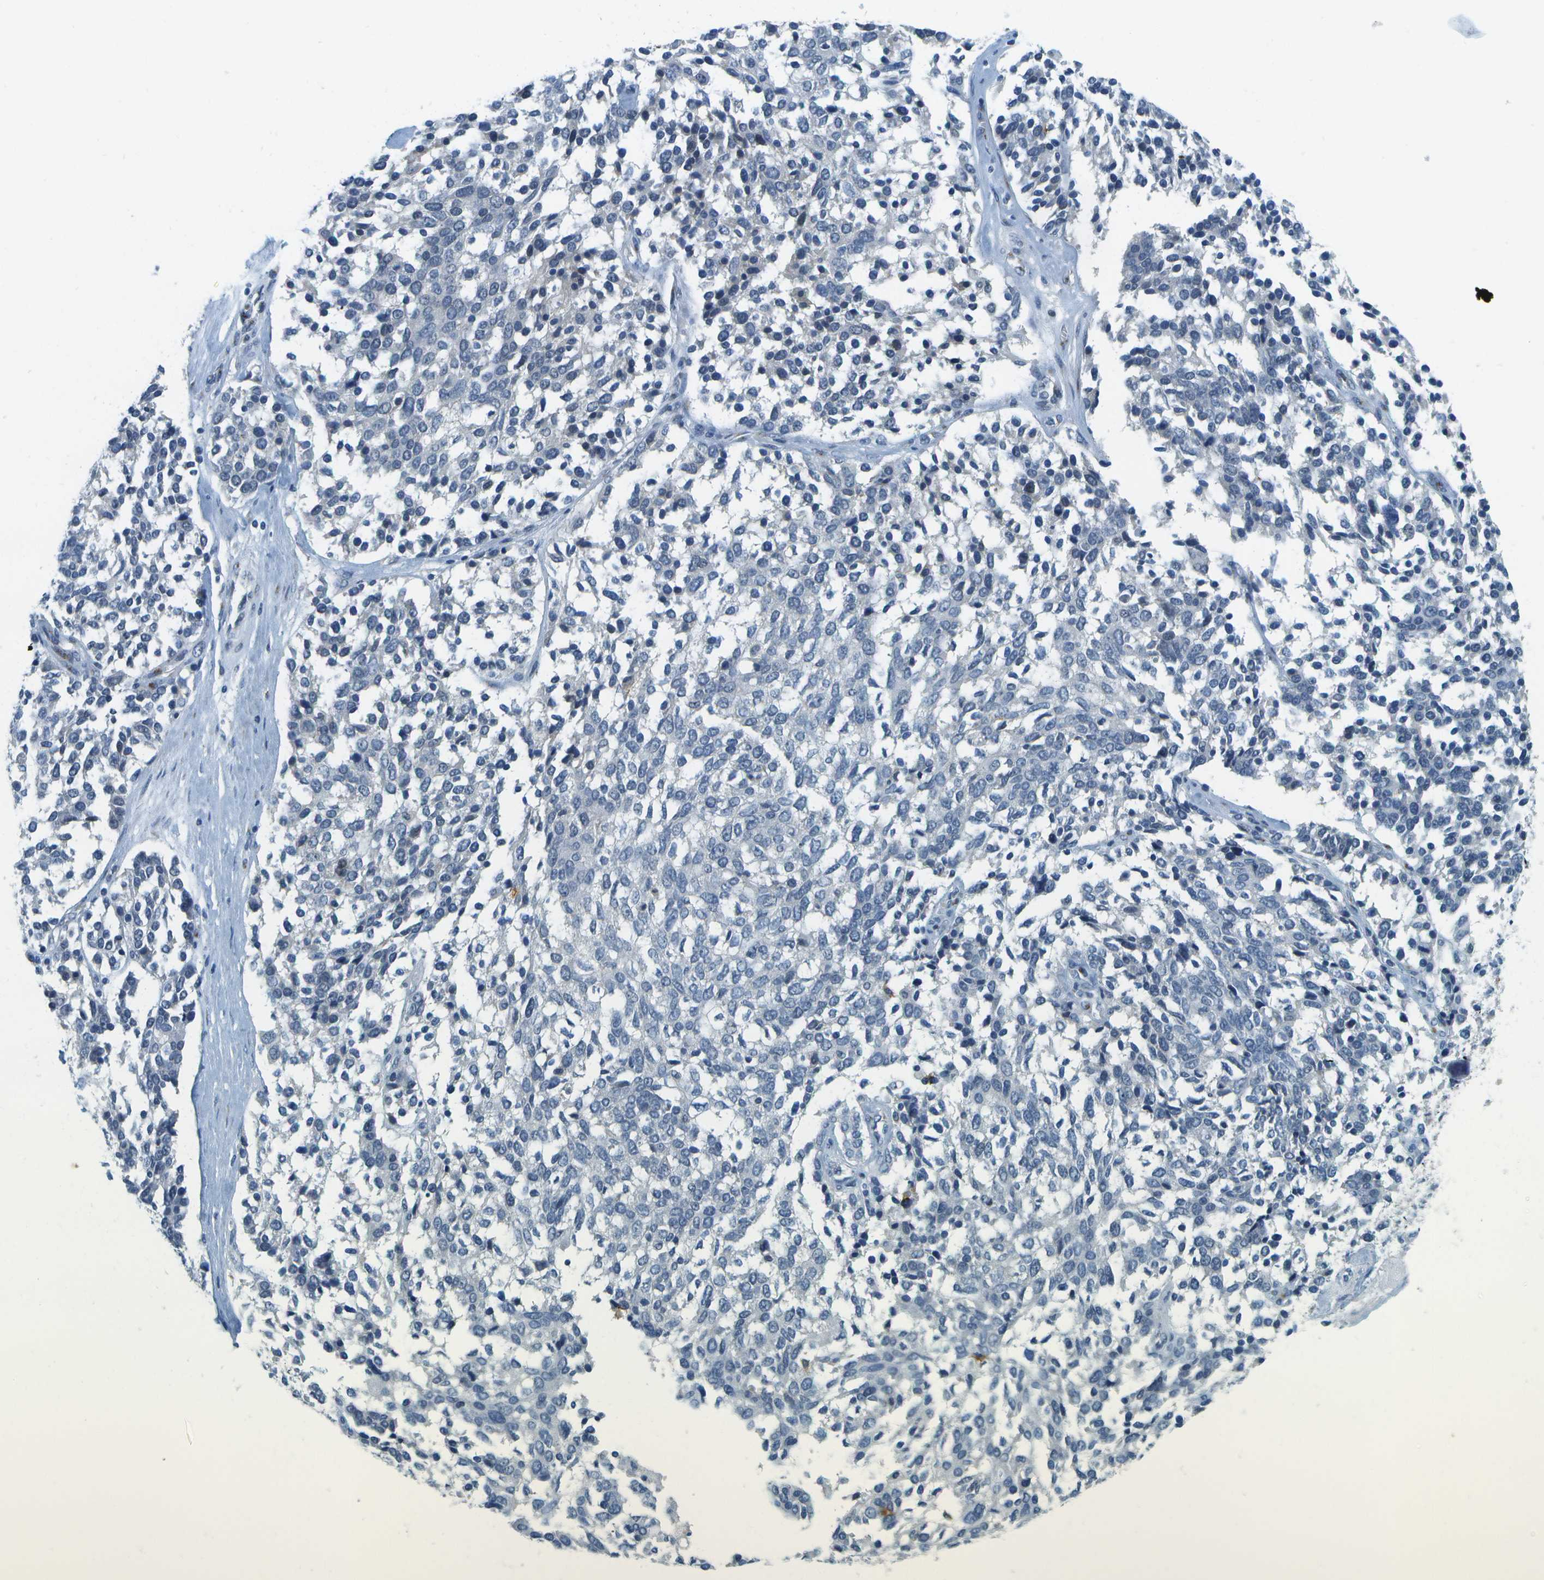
{"staining": {"intensity": "negative", "quantity": "none", "location": "none"}, "tissue": "ovarian cancer", "cell_type": "Tumor cells", "image_type": "cancer", "snomed": [{"axis": "morphology", "description": "Cystadenocarcinoma, serous, NOS"}, {"axis": "topography", "description": "Ovary"}], "caption": "Histopathology image shows no significant protein staining in tumor cells of ovarian serous cystadenocarcinoma.", "gene": "RASGRP2", "patient": {"sex": "female", "age": 44}}